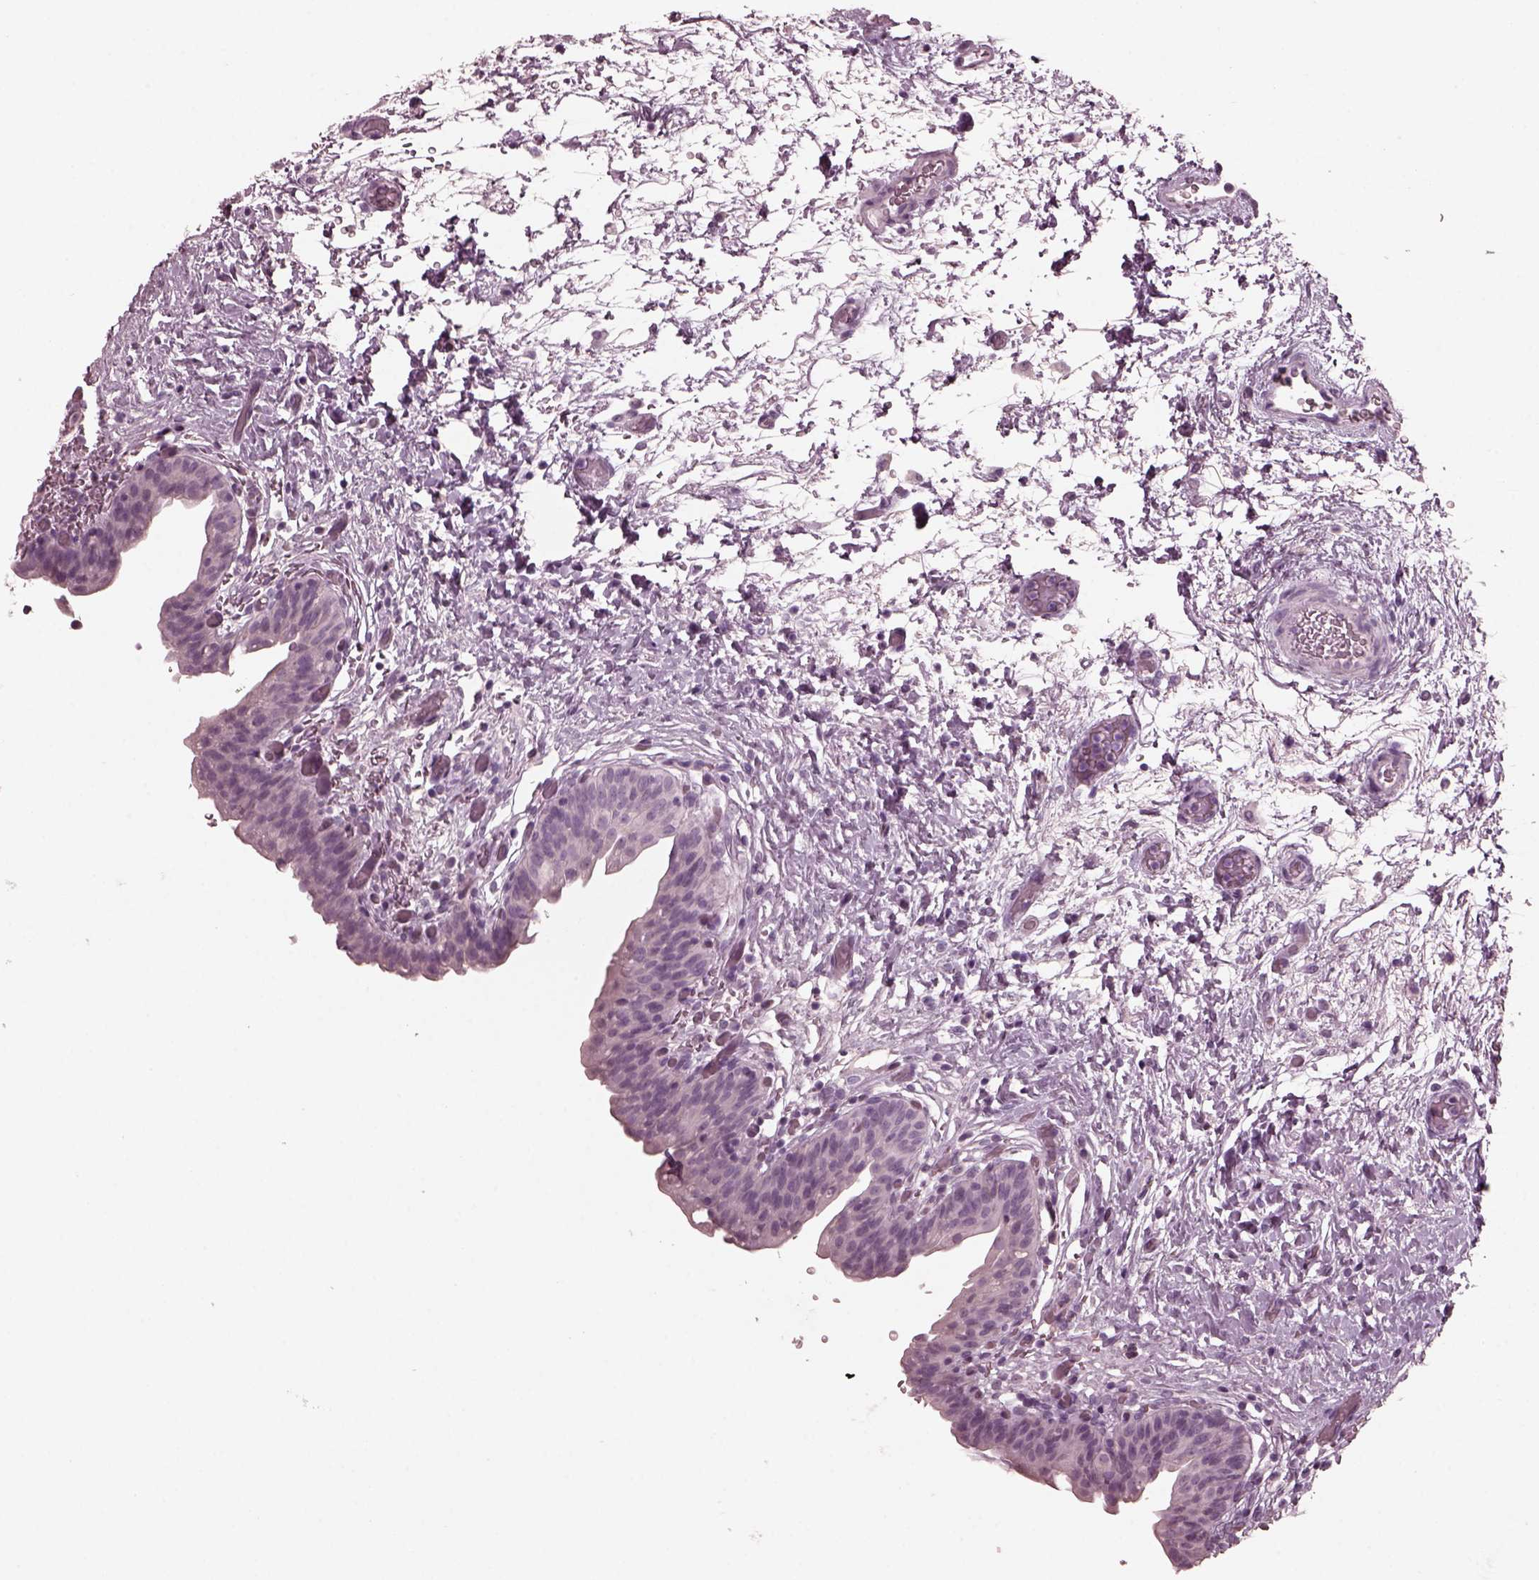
{"staining": {"intensity": "negative", "quantity": "none", "location": "none"}, "tissue": "urinary bladder", "cell_type": "Urothelial cells", "image_type": "normal", "snomed": [{"axis": "morphology", "description": "Normal tissue, NOS"}, {"axis": "topography", "description": "Urinary bladder"}], "caption": "This is an immunohistochemistry (IHC) micrograph of benign human urinary bladder. There is no expression in urothelial cells.", "gene": "CGA", "patient": {"sex": "male", "age": 69}}